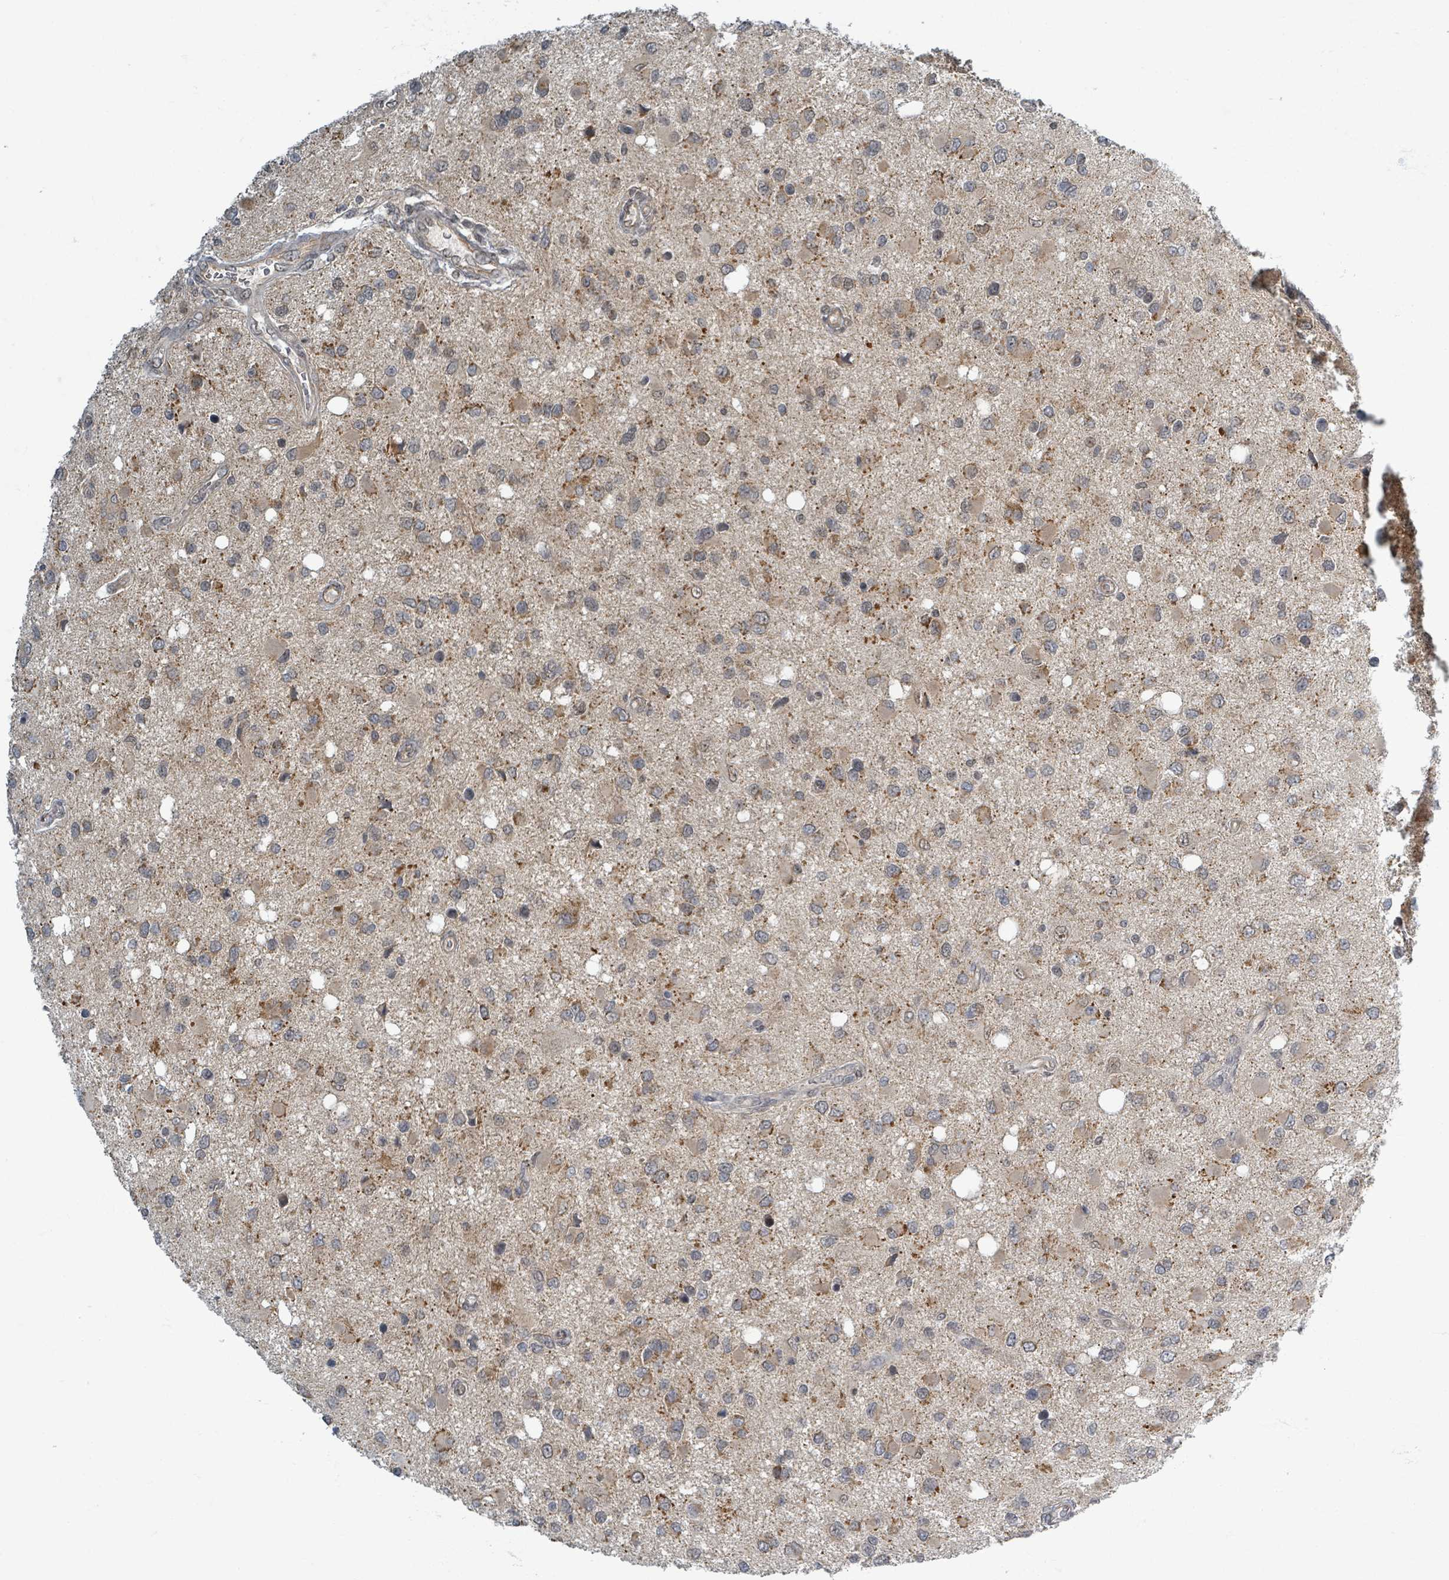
{"staining": {"intensity": "moderate", "quantity": "25%-75%", "location": "cytoplasmic/membranous"}, "tissue": "glioma", "cell_type": "Tumor cells", "image_type": "cancer", "snomed": [{"axis": "morphology", "description": "Glioma, malignant, High grade"}, {"axis": "topography", "description": "Brain"}], "caption": "Human glioma stained with a brown dye displays moderate cytoplasmic/membranous positive staining in approximately 25%-75% of tumor cells.", "gene": "INTS15", "patient": {"sex": "male", "age": 53}}